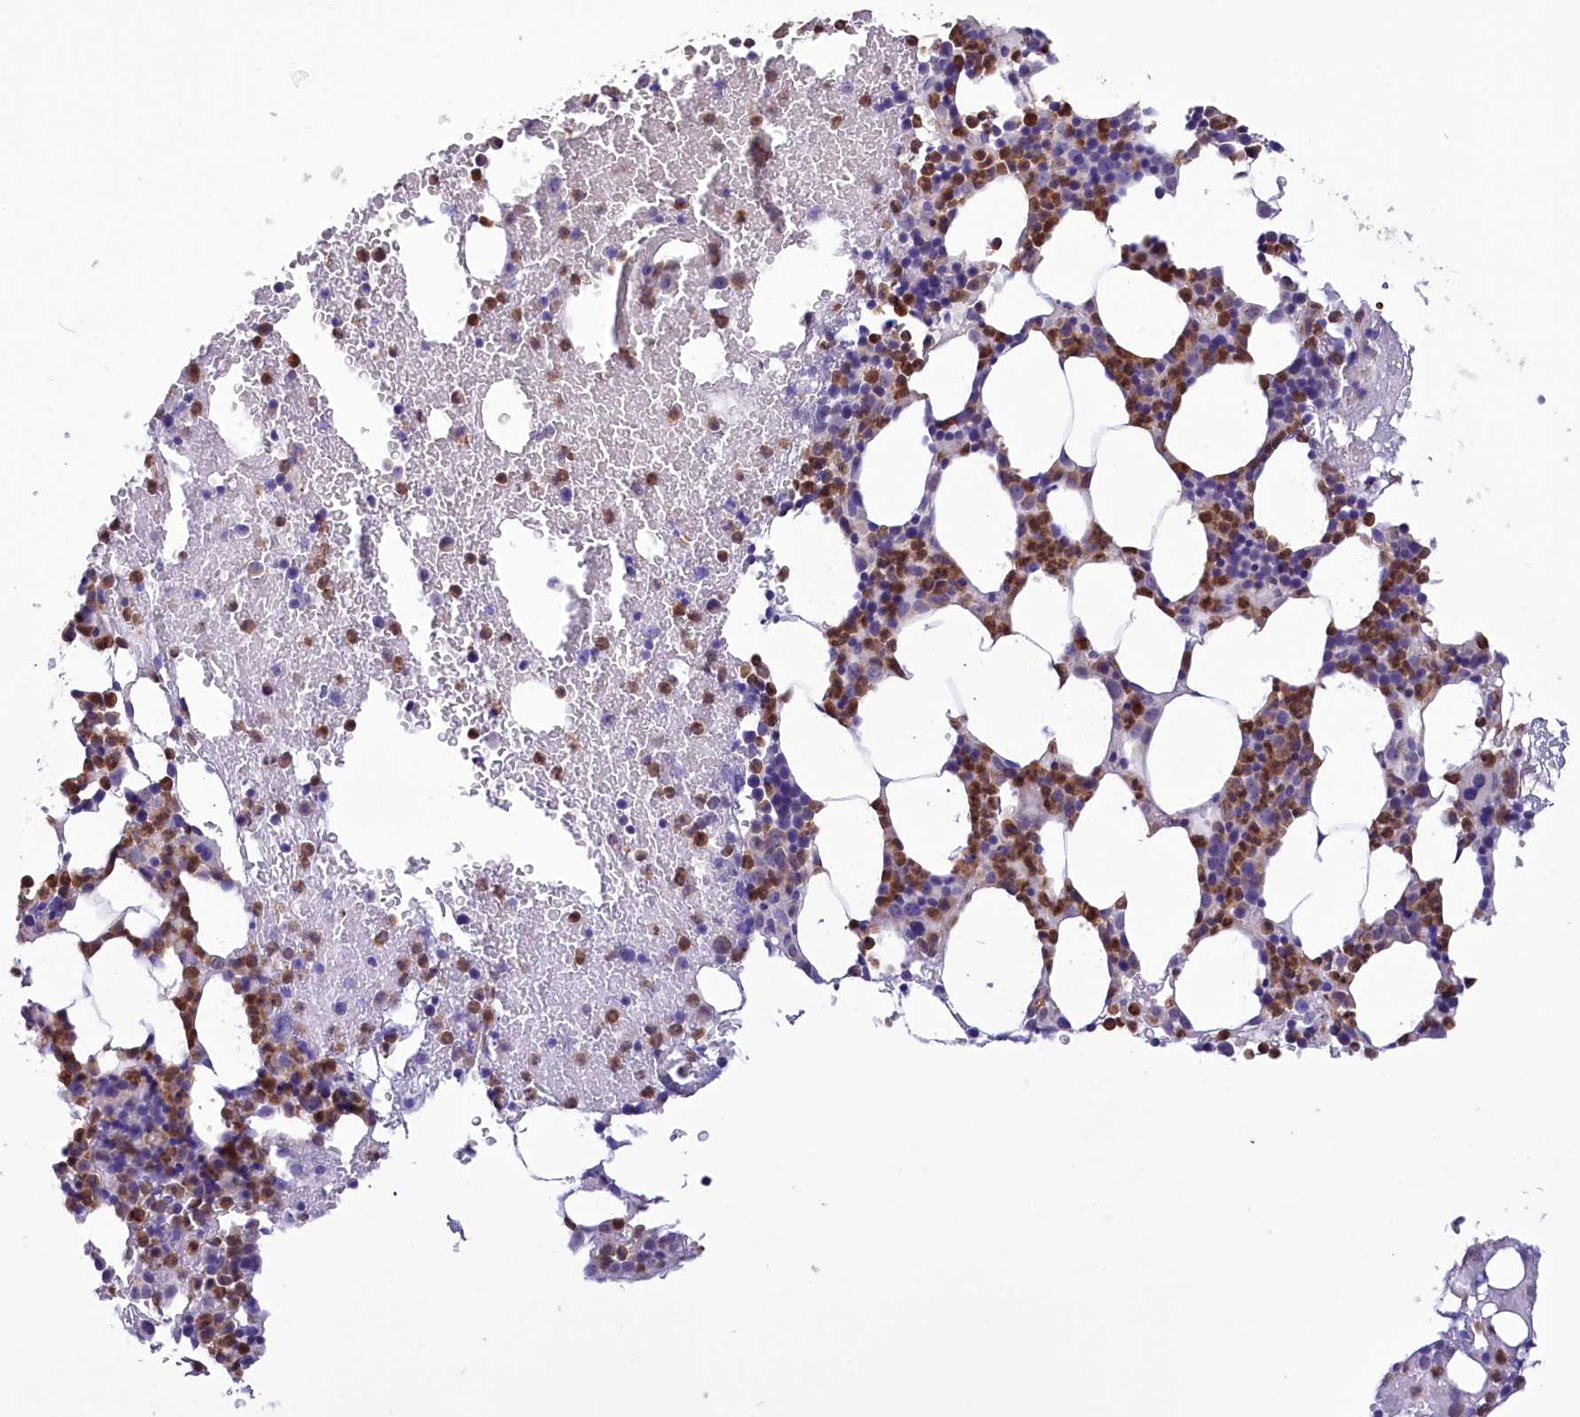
{"staining": {"intensity": "moderate", "quantity": "25%-75%", "location": "cytoplasmic/membranous"}, "tissue": "bone marrow", "cell_type": "Hematopoietic cells", "image_type": "normal", "snomed": [{"axis": "morphology", "description": "Normal tissue, NOS"}, {"axis": "topography", "description": "Bone marrow"}], "caption": "Bone marrow stained with a protein marker exhibits moderate staining in hematopoietic cells.", "gene": "FAM149B1", "patient": {"sex": "male", "age": 41}}